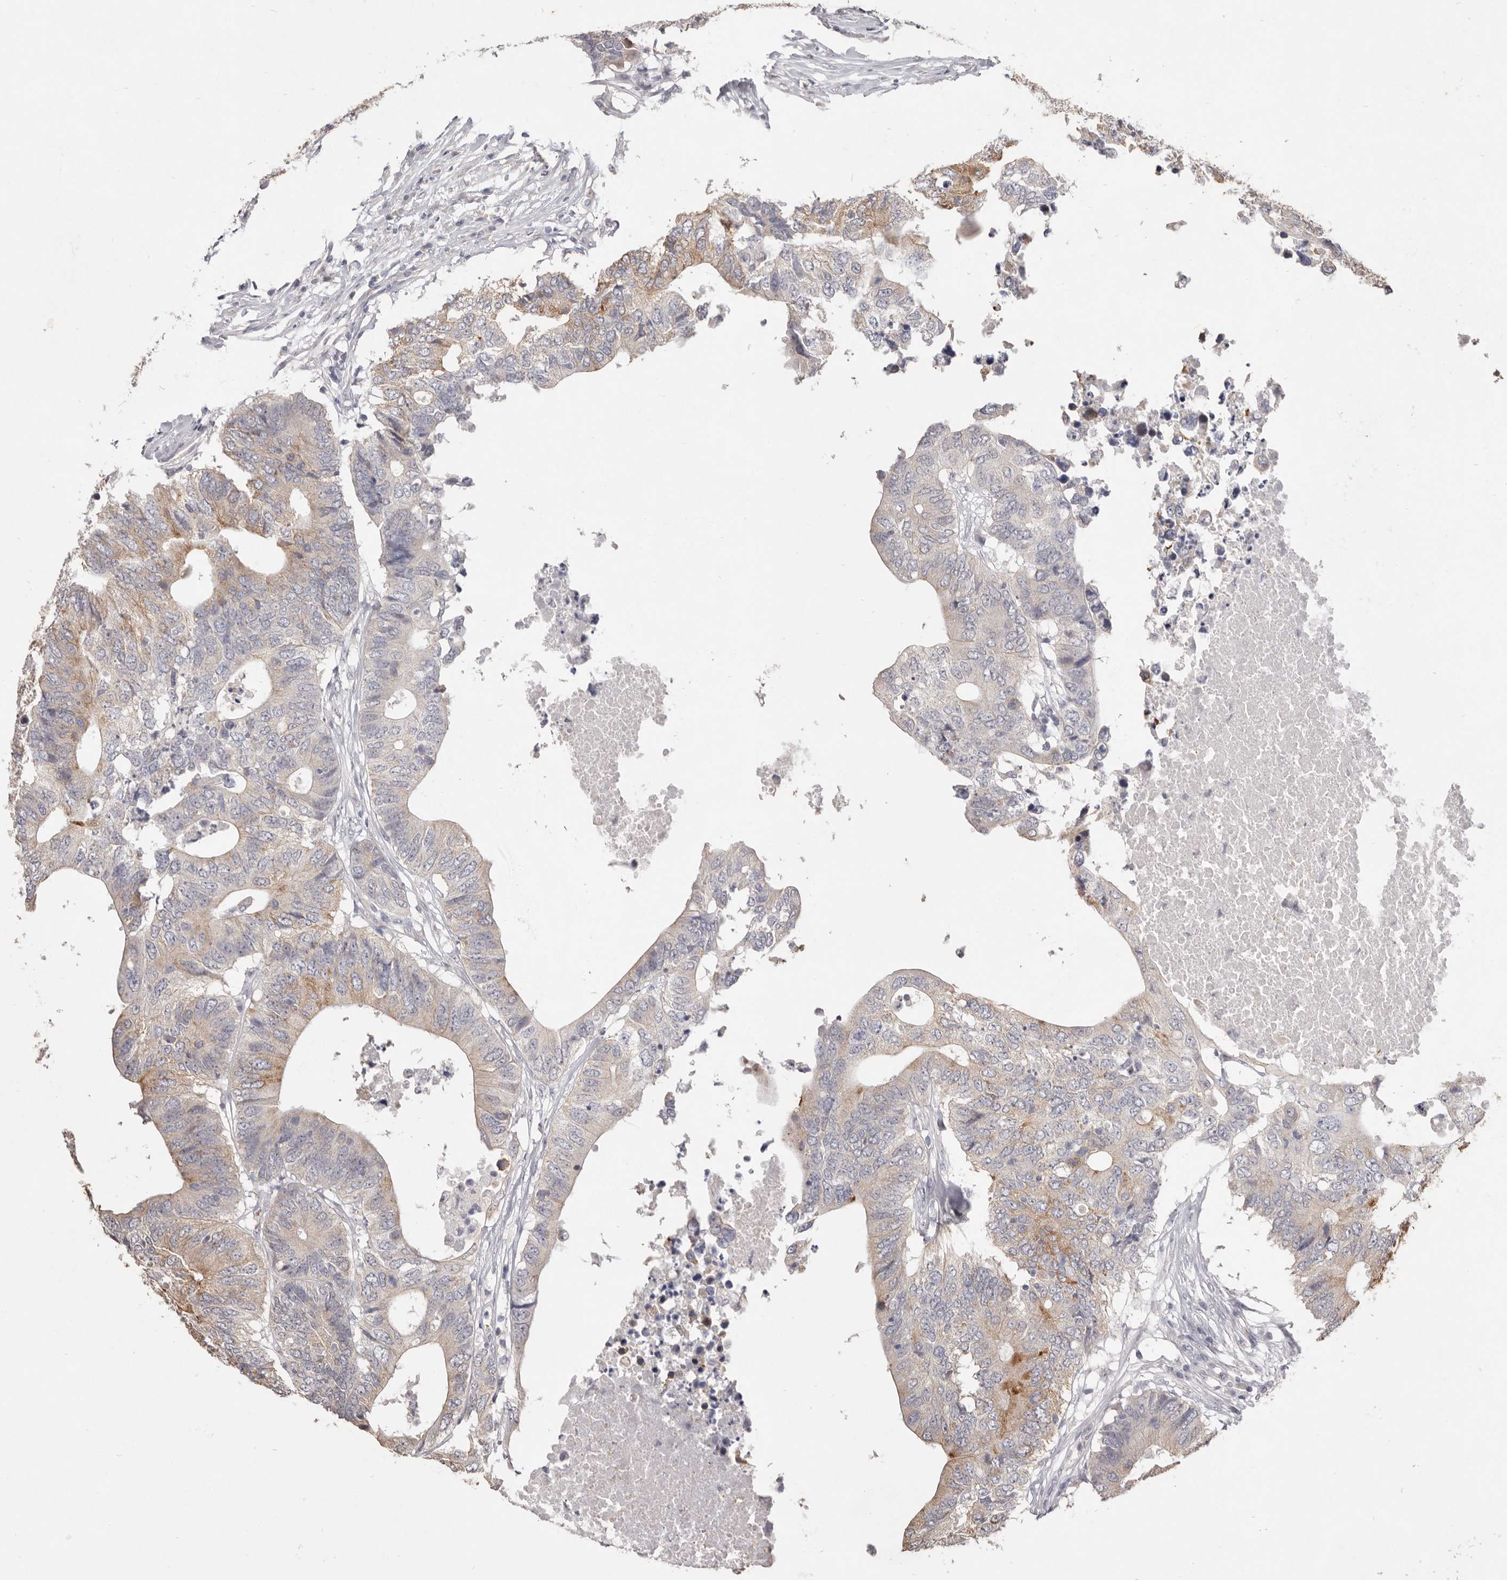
{"staining": {"intensity": "moderate", "quantity": "<25%", "location": "cytoplasmic/membranous"}, "tissue": "colorectal cancer", "cell_type": "Tumor cells", "image_type": "cancer", "snomed": [{"axis": "morphology", "description": "Adenocarcinoma, NOS"}, {"axis": "topography", "description": "Colon"}], "caption": "Colorectal cancer was stained to show a protein in brown. There is low levels of moderate cytoplasmic/membranous staining in approximately <25% of tumor cells. (IHC, brightfield microscopy, high magnification).", "gene": "ZYG11B", "patient": {"sex": "male", "age": 71}}